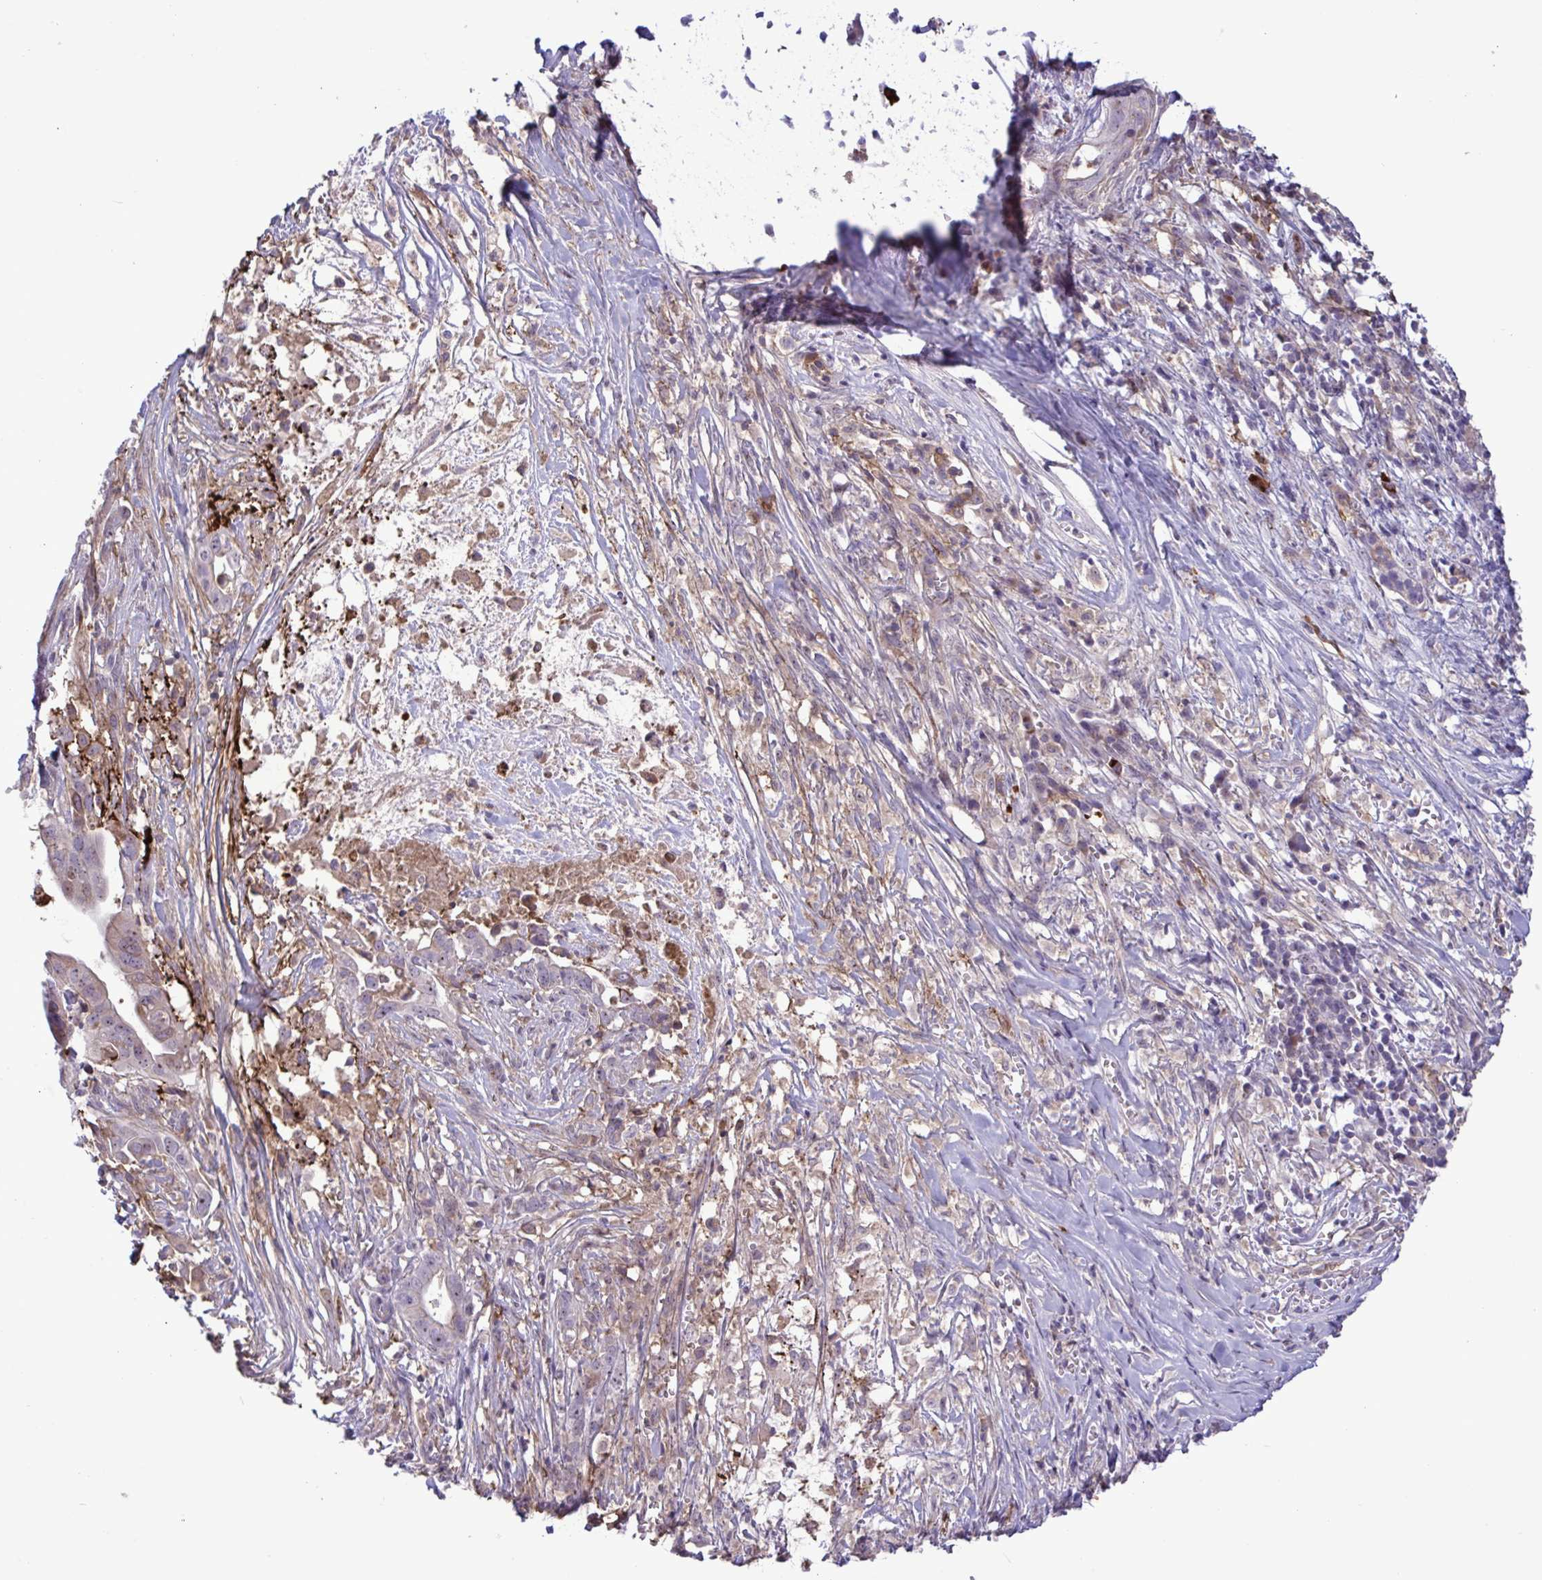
{"staining": {"intensity": "moderate", "quantity": "<25%", "location": "cytoplasmic/membranous,nuclear"}, "tissue": "pancreatic cancer", "cell_type": "Tumor cells", "image_type": "cancer", "snomed": [{"axis": "morphology", "description": "Adenocarcinoma, NOS"}, {"axis": "topography", "description": "Pancreas"}], "caption": "Protein analysis of adenocarcinoma (pancreatic) tissue reveals moderate cytoplasmic/membranous and nuclear staining in approximately <25% of tumor cells. Using DAB (brown) and hematoxylin (blue) stains, captured at high magnification using brightfield microscopy.", "gene": "CD101", "patient": {"sex": "male", "age": 61}}